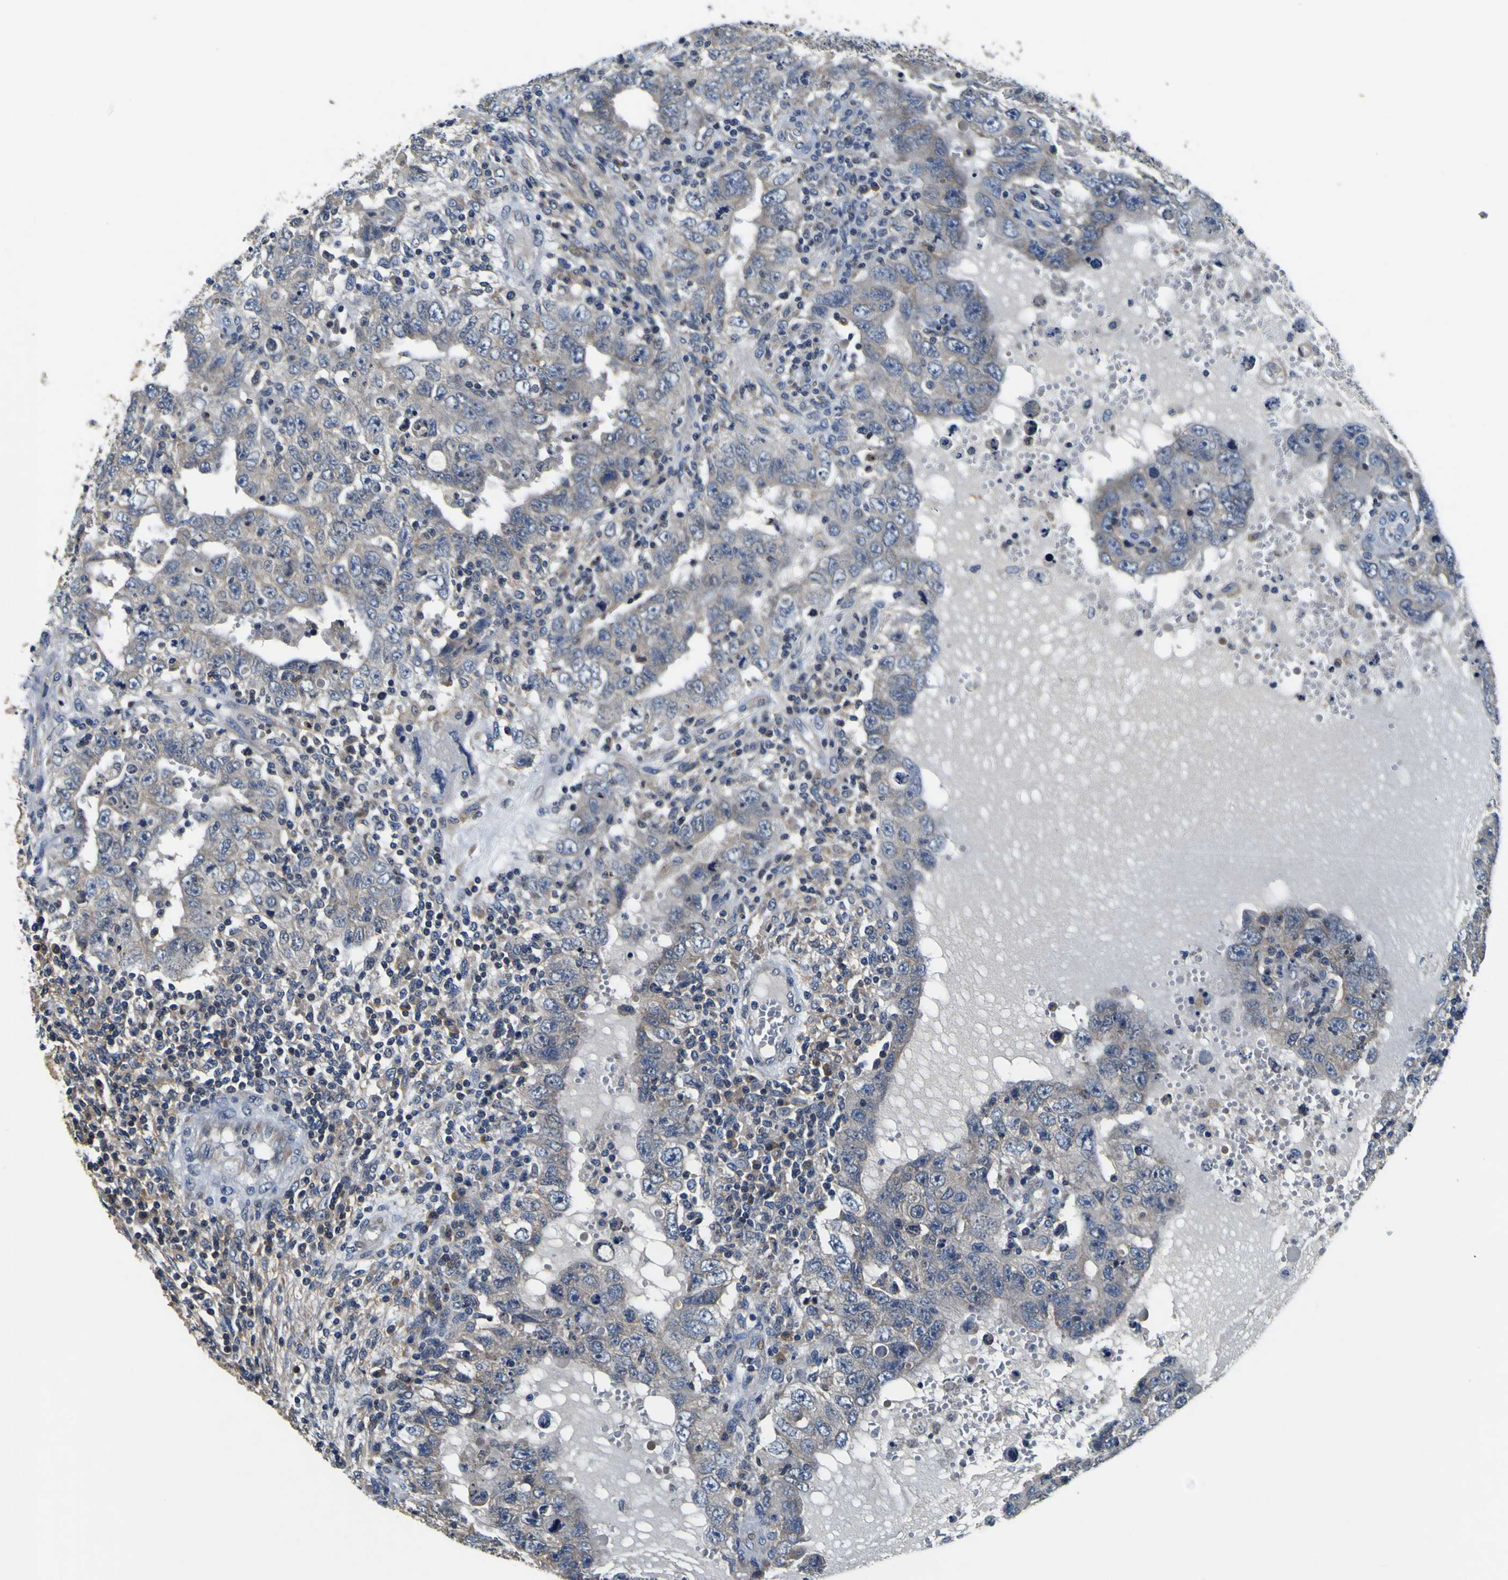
{"staining": {"intensity": "weak", "quantity": "25%-75%", "location": "cytoplasmic/membranous"}, "tissue": "testis cancer", "cell_type": "Tumor cells", "image_type": "cancer", "snomed": [{"axis": "morphology", "description": "Carcinoma, Embryonal, NOS"}, {"axis": "topography", "description": "Testis"}], "caption": "There is low levels of weak cytoplasmic/membranous staining in tumor cells of testis cancer, as demonstrated by immunohistochemical staining (brown color).", "gene": "EPHB4", "patient": {"sex": "male", "age": 26}}